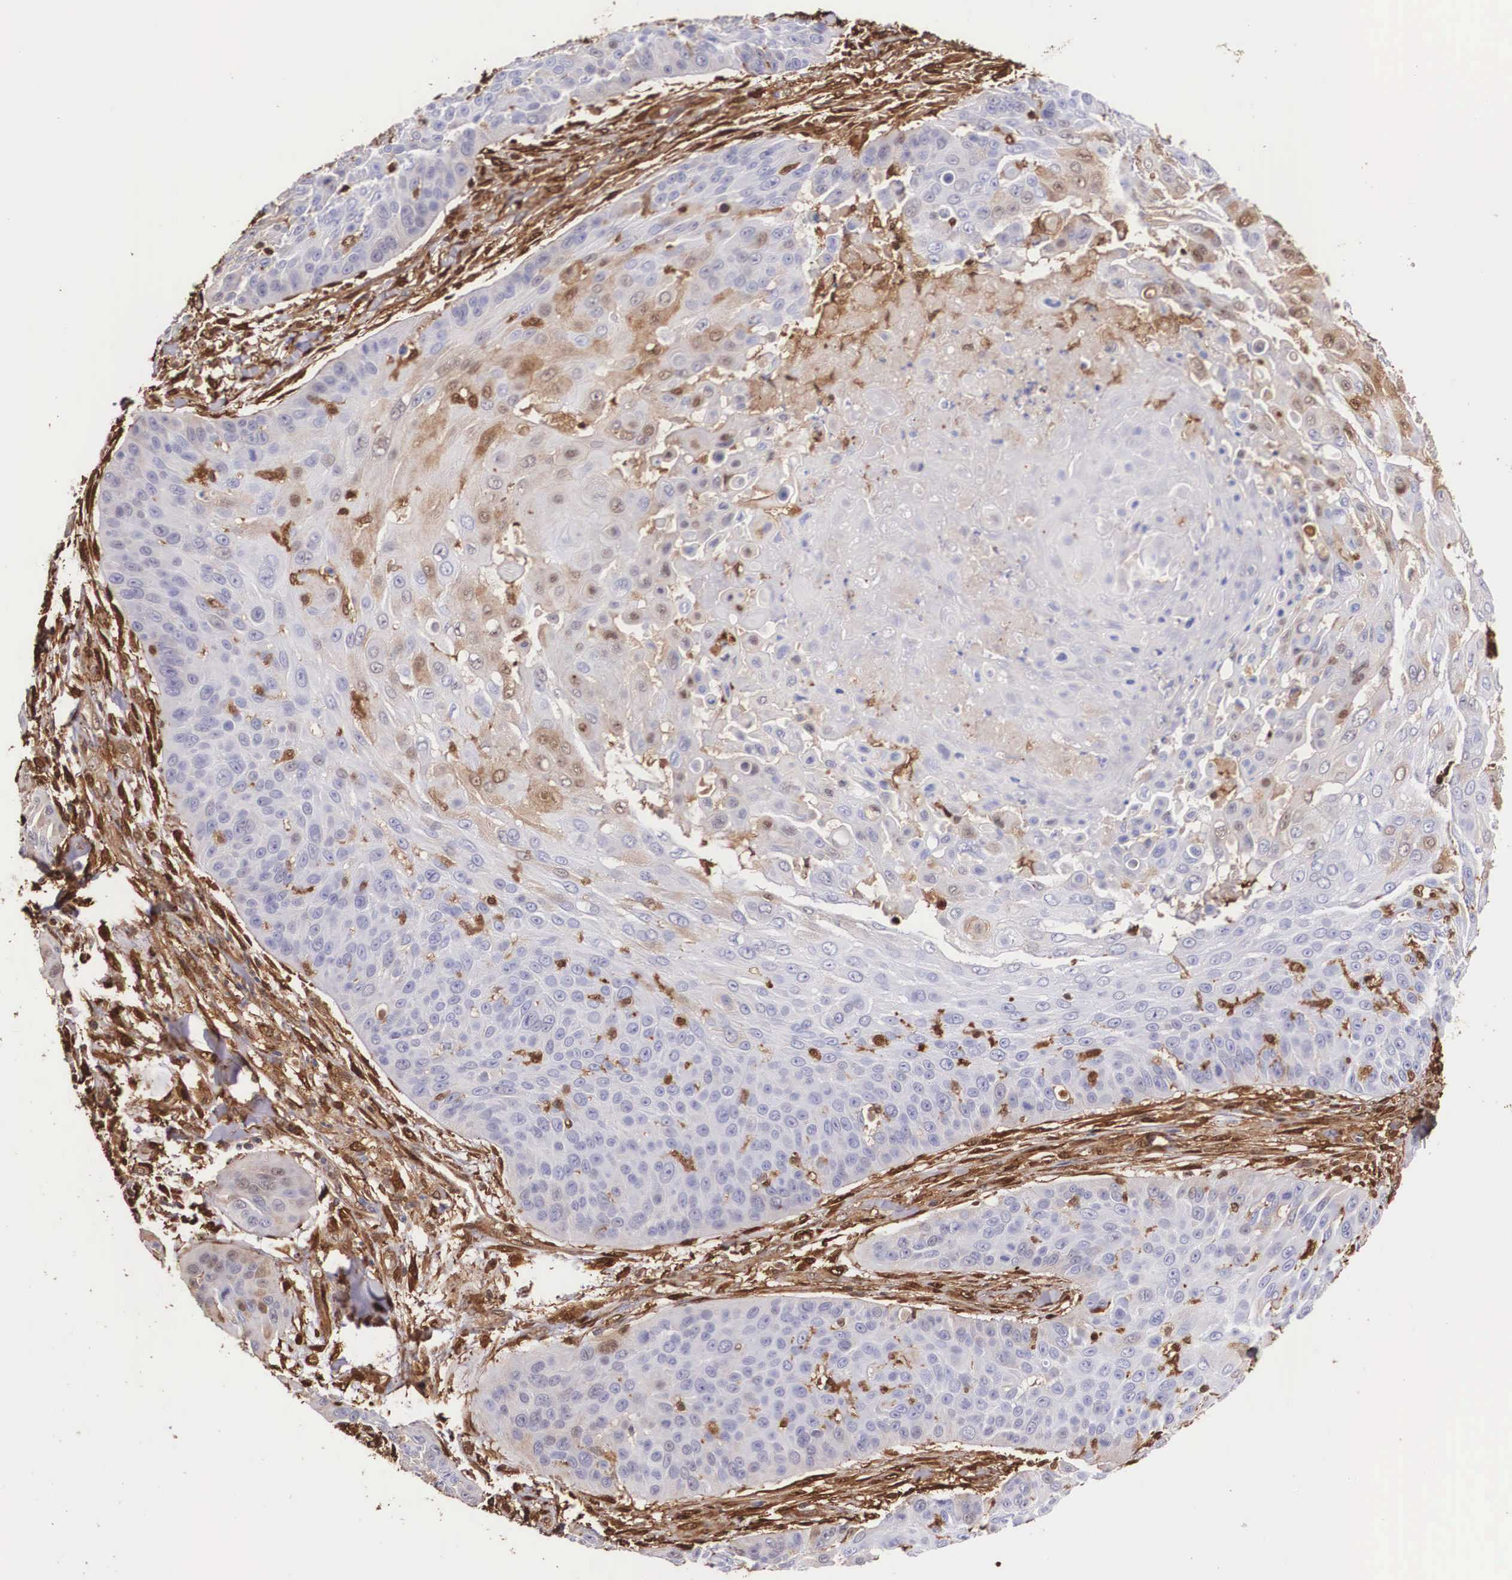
{"staining": {"intensity": "moderate", "quantity": "<25%", "location": "cytoplasmic/membranous,nuclear"}, "tissue": "skin cancer", "cell_type": "Tumor cells", "image_type": "cancer", "snomed": [{"axis": "morphology", "description": "Squamous cell carcinoma, NOS"}, {"axis": "topography", "description": "Skin"}], "caption": "Skin squamous cell carcinoma tissue displays moderate cytoplasmic/membranous and nuclear positivity in approximately <25% of tumor cells, visualized by immunohistochemistry. The staining was performed using DAB (3,3'-diaminobenzidine) to visualize the protein expression in brown, while the nuclei were stained in blue with hematoxylin (Magnification: 20x).", "gene": "LGALS1", "patient": {"sex": "male", "age": 82}}